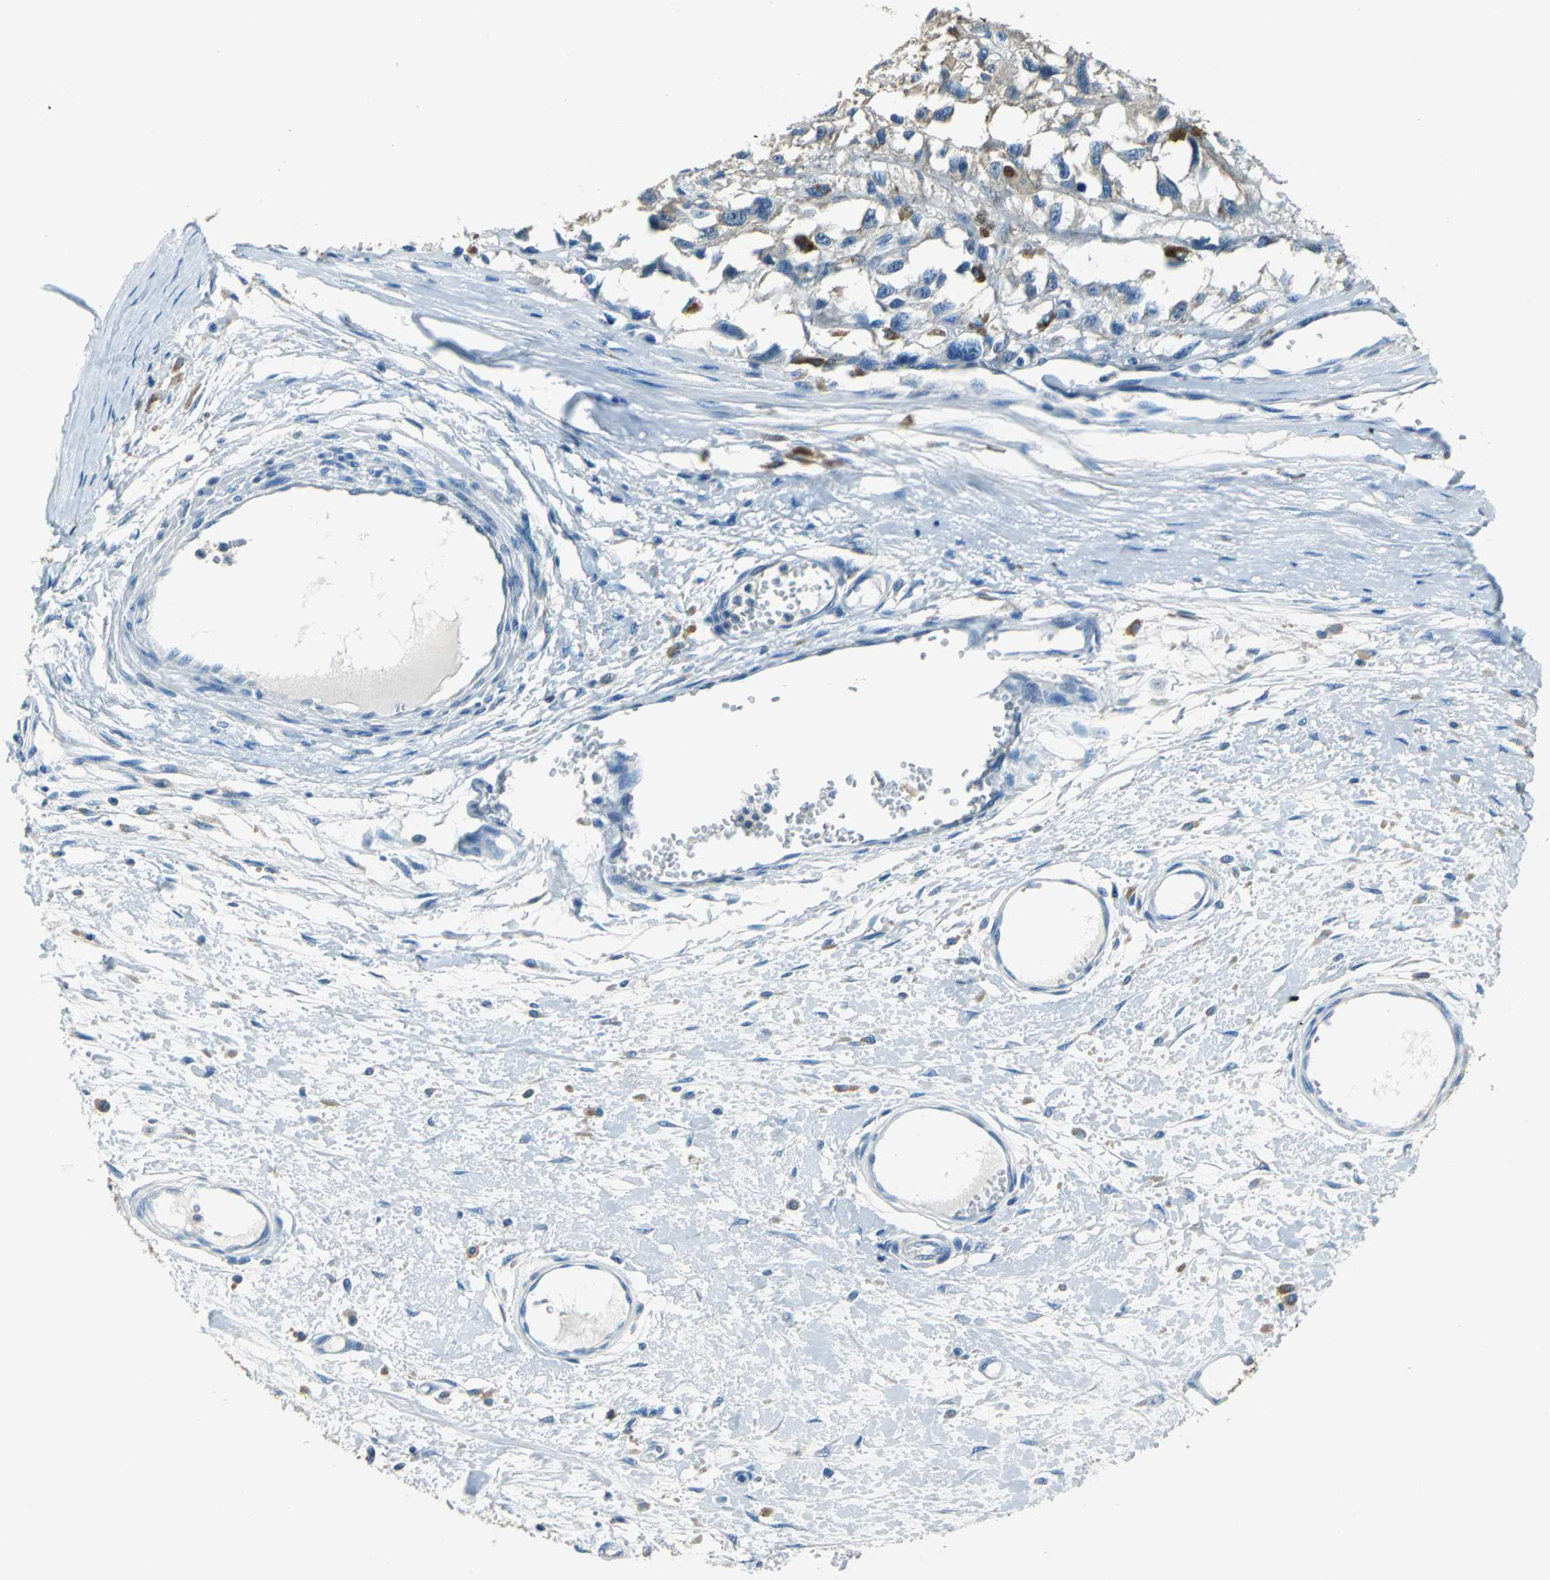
{"staining": {"intensity": "negative", "quantity": "none", "location": "none"}, "tissue": "melanoma", "cell_type": "Tumor cells", "image_type": "cancer", "snomed": [{"axis": "morphology", "description": "Malignant melanoma, Metastatic site"}, {"axis": "topography", "description": "Lymph node"}], "caption": "Tumor cells are negative for brown protein staining in malignant melanoma (metastatic site).", "gene": "PRKCA", "patient": {"sex": "male", "age": 59}}